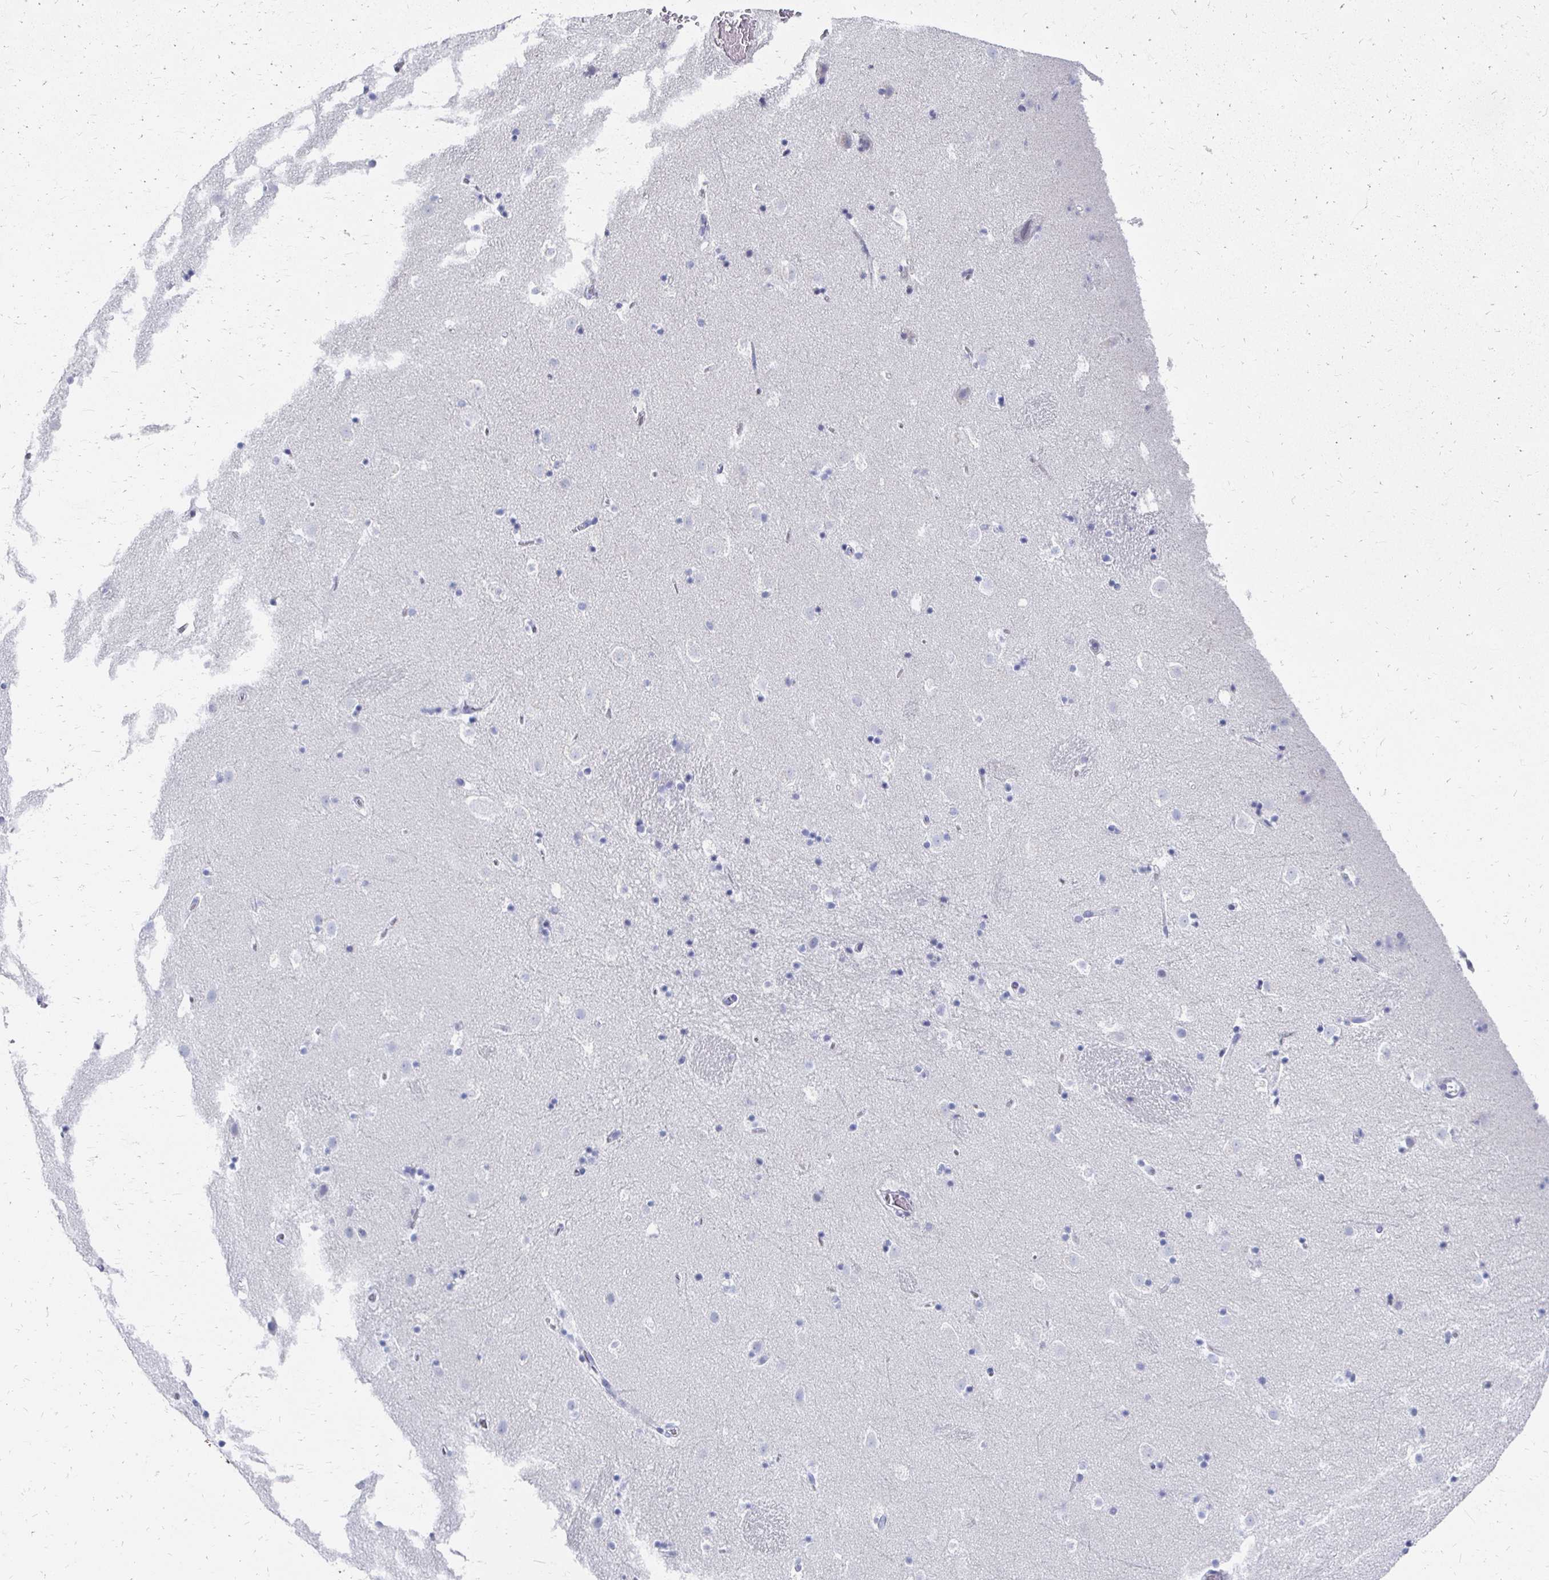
{"staining": {"intensity": "negative", "quantity": "none", "location": "none"}, "tissue": "caudate", "cell_type": "Glial cells", "image_type": "normal", "snomed": [{"axis": "morphology", "description": "Normal tissue, NOS"}, {"axis": "topography", "description": "Lateral ventricle wall"}], "caption": "High magnification brightfield microscopy of benign caudate stained with DAB (3,3'-diaminobenzidine) (brown) and counterstained with hematoxylin (blue): glial cells show no significant staining. (DAB immunohistochemistry visualized using brightfield microscopy, high magnification).", "gene": "SYCP3", "patient": {"sex": "male", "age": 37}}